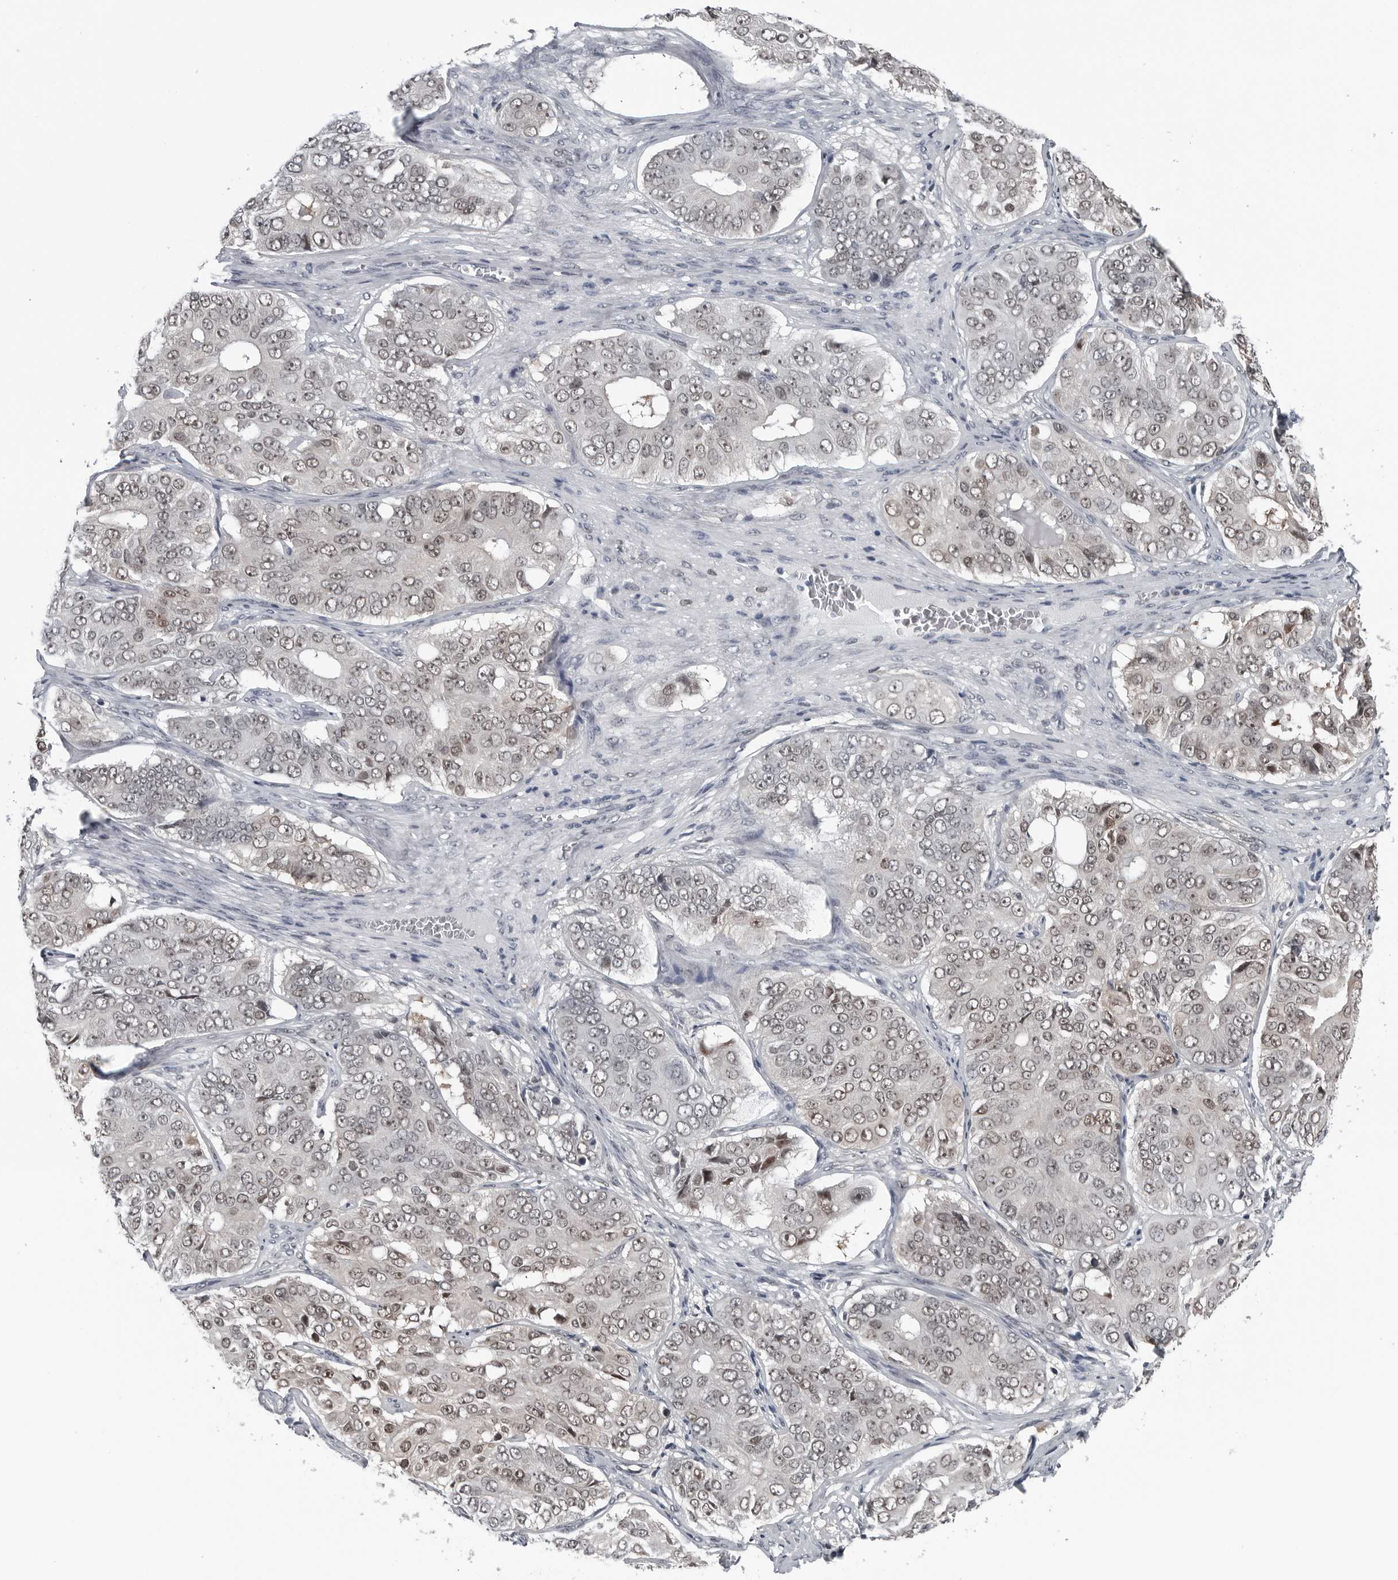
{"staining": {"intensity": "weak", "quantity": ">75%", "location": "nuclear"}, "tissue": "ovarian cancer", "cell_type": "Tumor cells", "image_type": "cancer", "snomed": [{"axis": "morphology", "description": "Carcinoma, endometroid"}, {"axis": "topography", "description": "Ovary"}], "caption": "A micrograph showing weak nuclear expression in about >75% of tumor cells in ovarian cancer, as visualized by brown immunohistochemical staining.", "gene": "AKR1A1", "patient": {"sex": "female", "age": 51}}